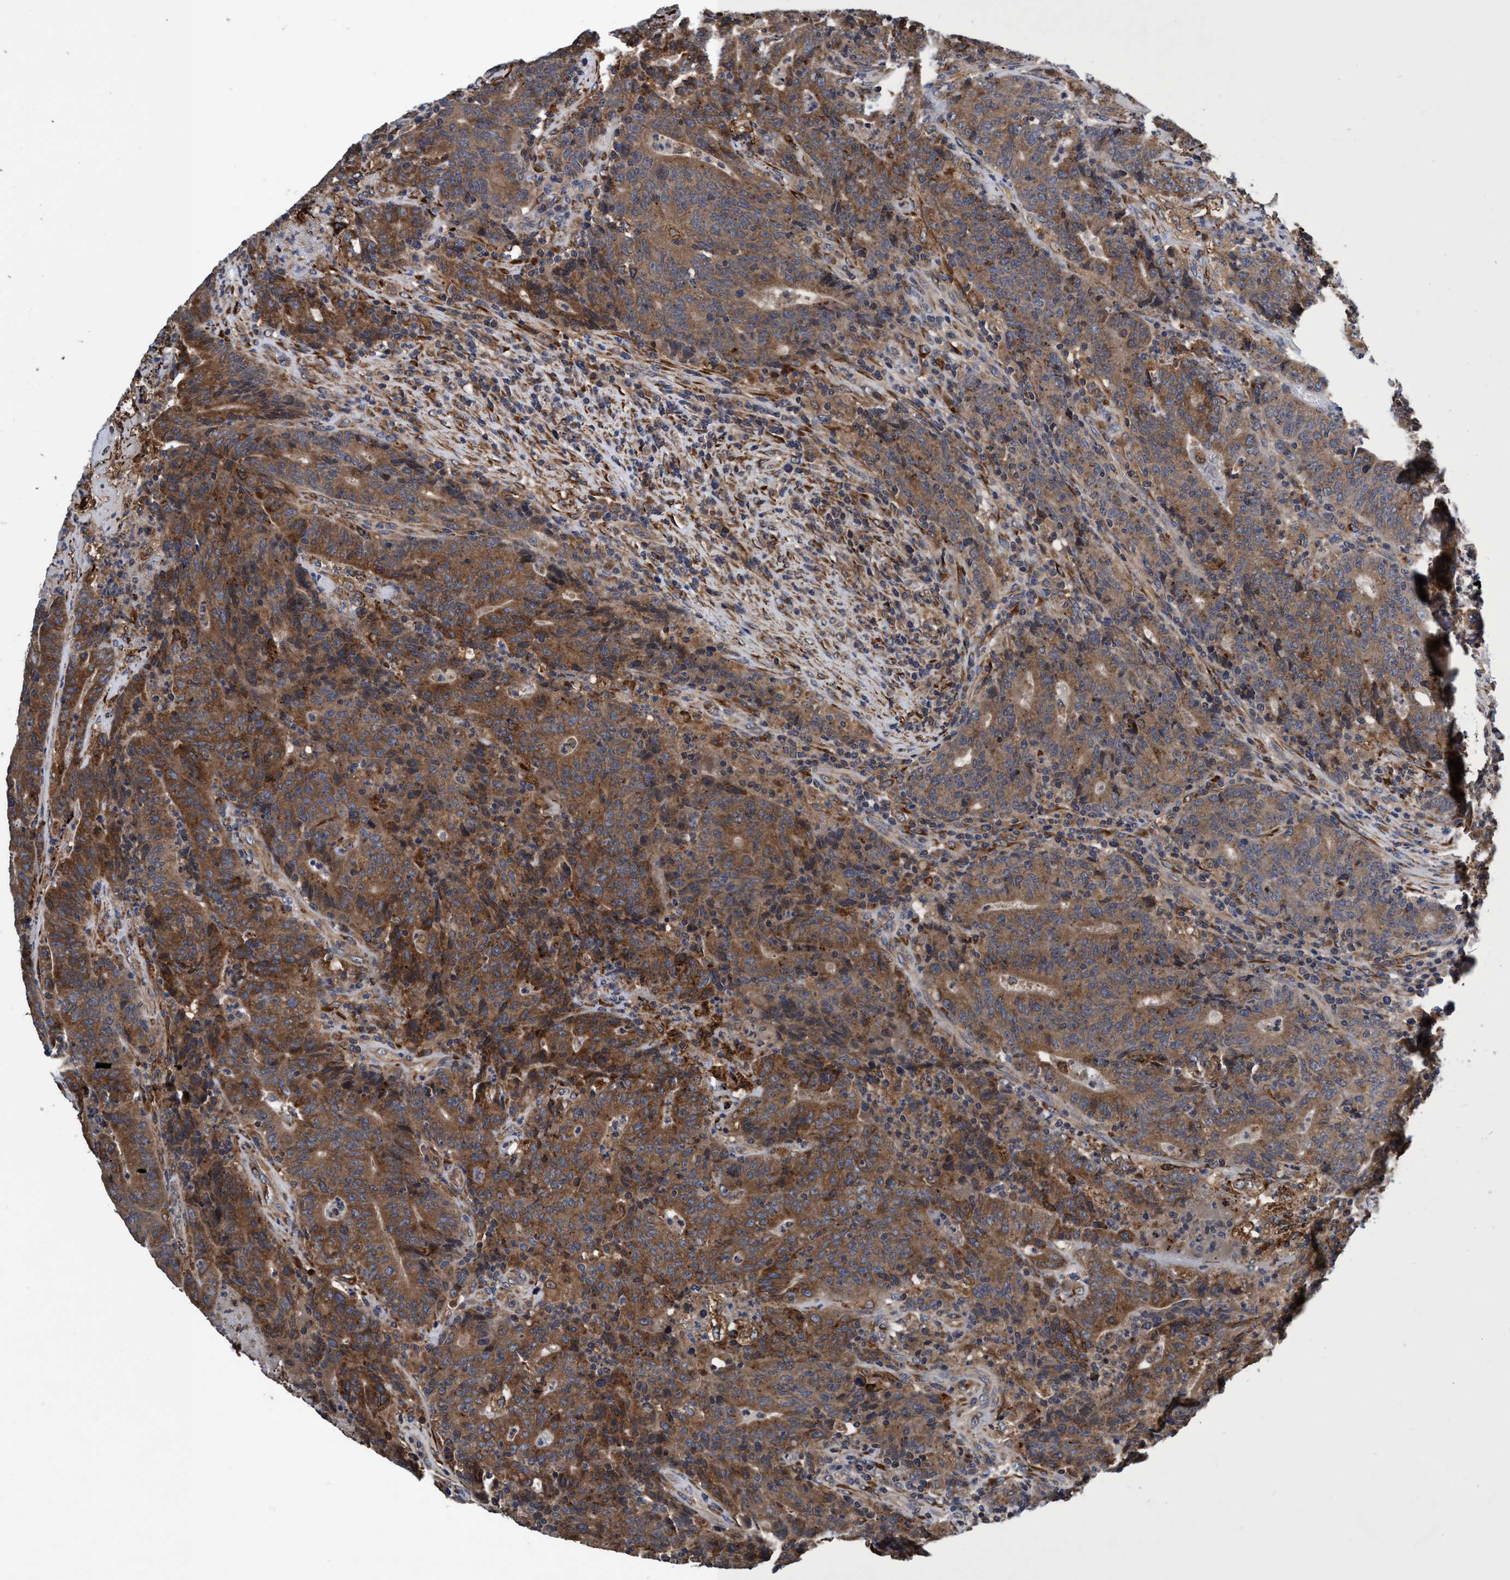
{"staining": {"intensity": "moderate", "quantity": ">75%", "location": "cytoplasmic/membranous"}, "tissue": "colorectal cancer", "cell_type": "Tumor cells", "image_type": "cancer", "snomed": [{"axis": "morphology", "description": "Normal tissue, NOS"}, {"axis": "morphology", "description": "Adenocarcinoma, NOS"}, {"axis": "topography", "description": "Colon"}], "caption": "This histopathology image reveals IHC staining of colorectal cancer (adenocarcinoma), with medium moderate cytoplasmic/membranous staining in about >75% of tumor cells.", "gene": "CALCOCO2", "patient": {"sex": "female", "age": 75}}